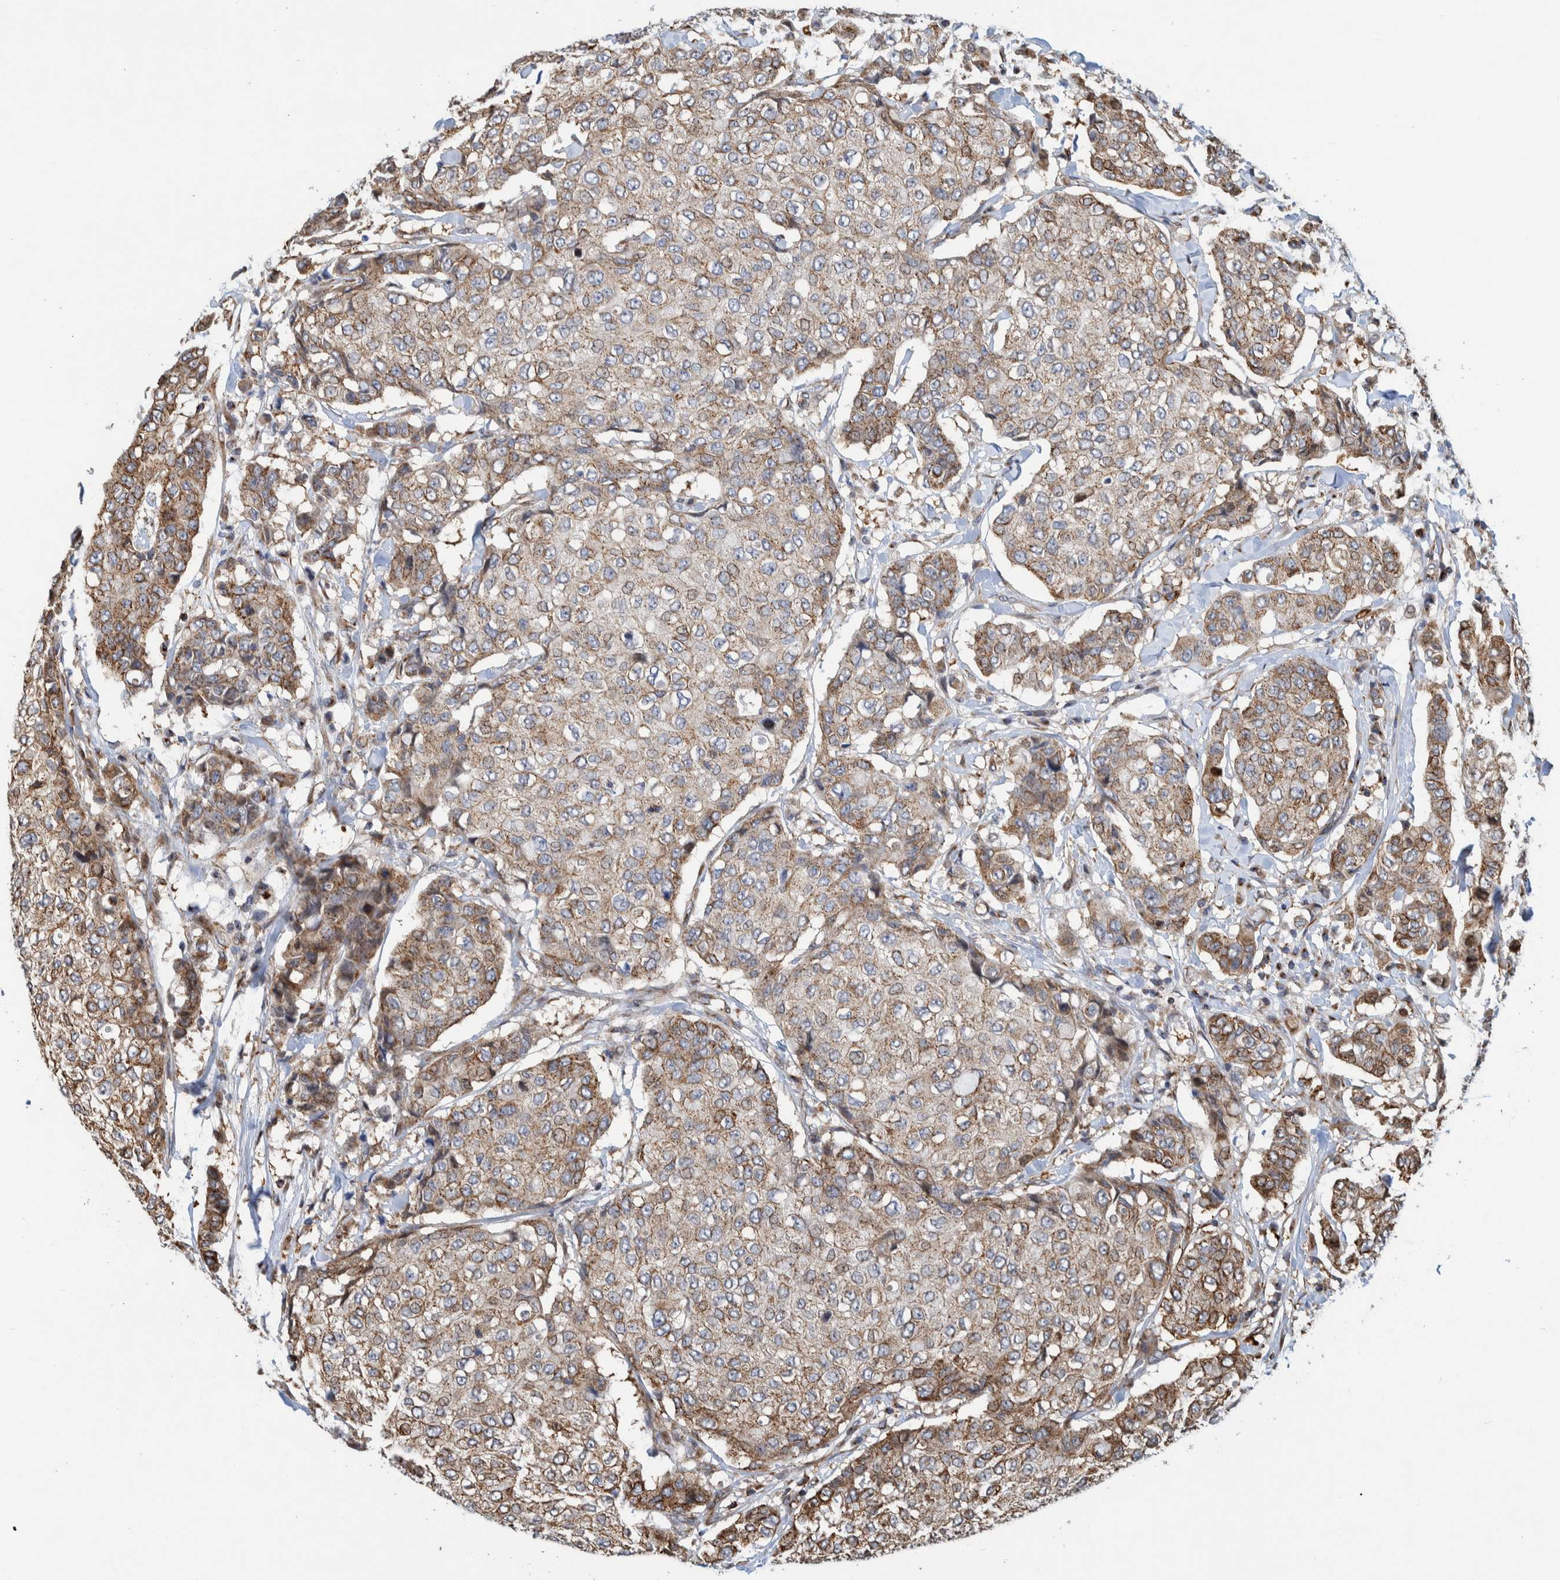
{"staining": {"intensity": "moderate", "quantity": ">75%", "location": "cytoplasmic/membranous"}, "tissue": "breast cancer", "cell_type": "Tumor cells", "image_type": "cancer", "snomed": [{"axis": "morphology", "description": "Duct carcinoma"}, {"axis": "topography", "description": "Breast"}], "caption": "Protein staining of breast cancer (intraductal carcinoma) tissue displays moderate cytoplasmic/membranous expression in approximately >75% of tumor cells. Using DAB (brown) and hematoxylin (blue) stains, captured at high magnification using brightfield microscopy.", "gene": "CCDC57", "patient": {"sex": "female", "age": 27}}